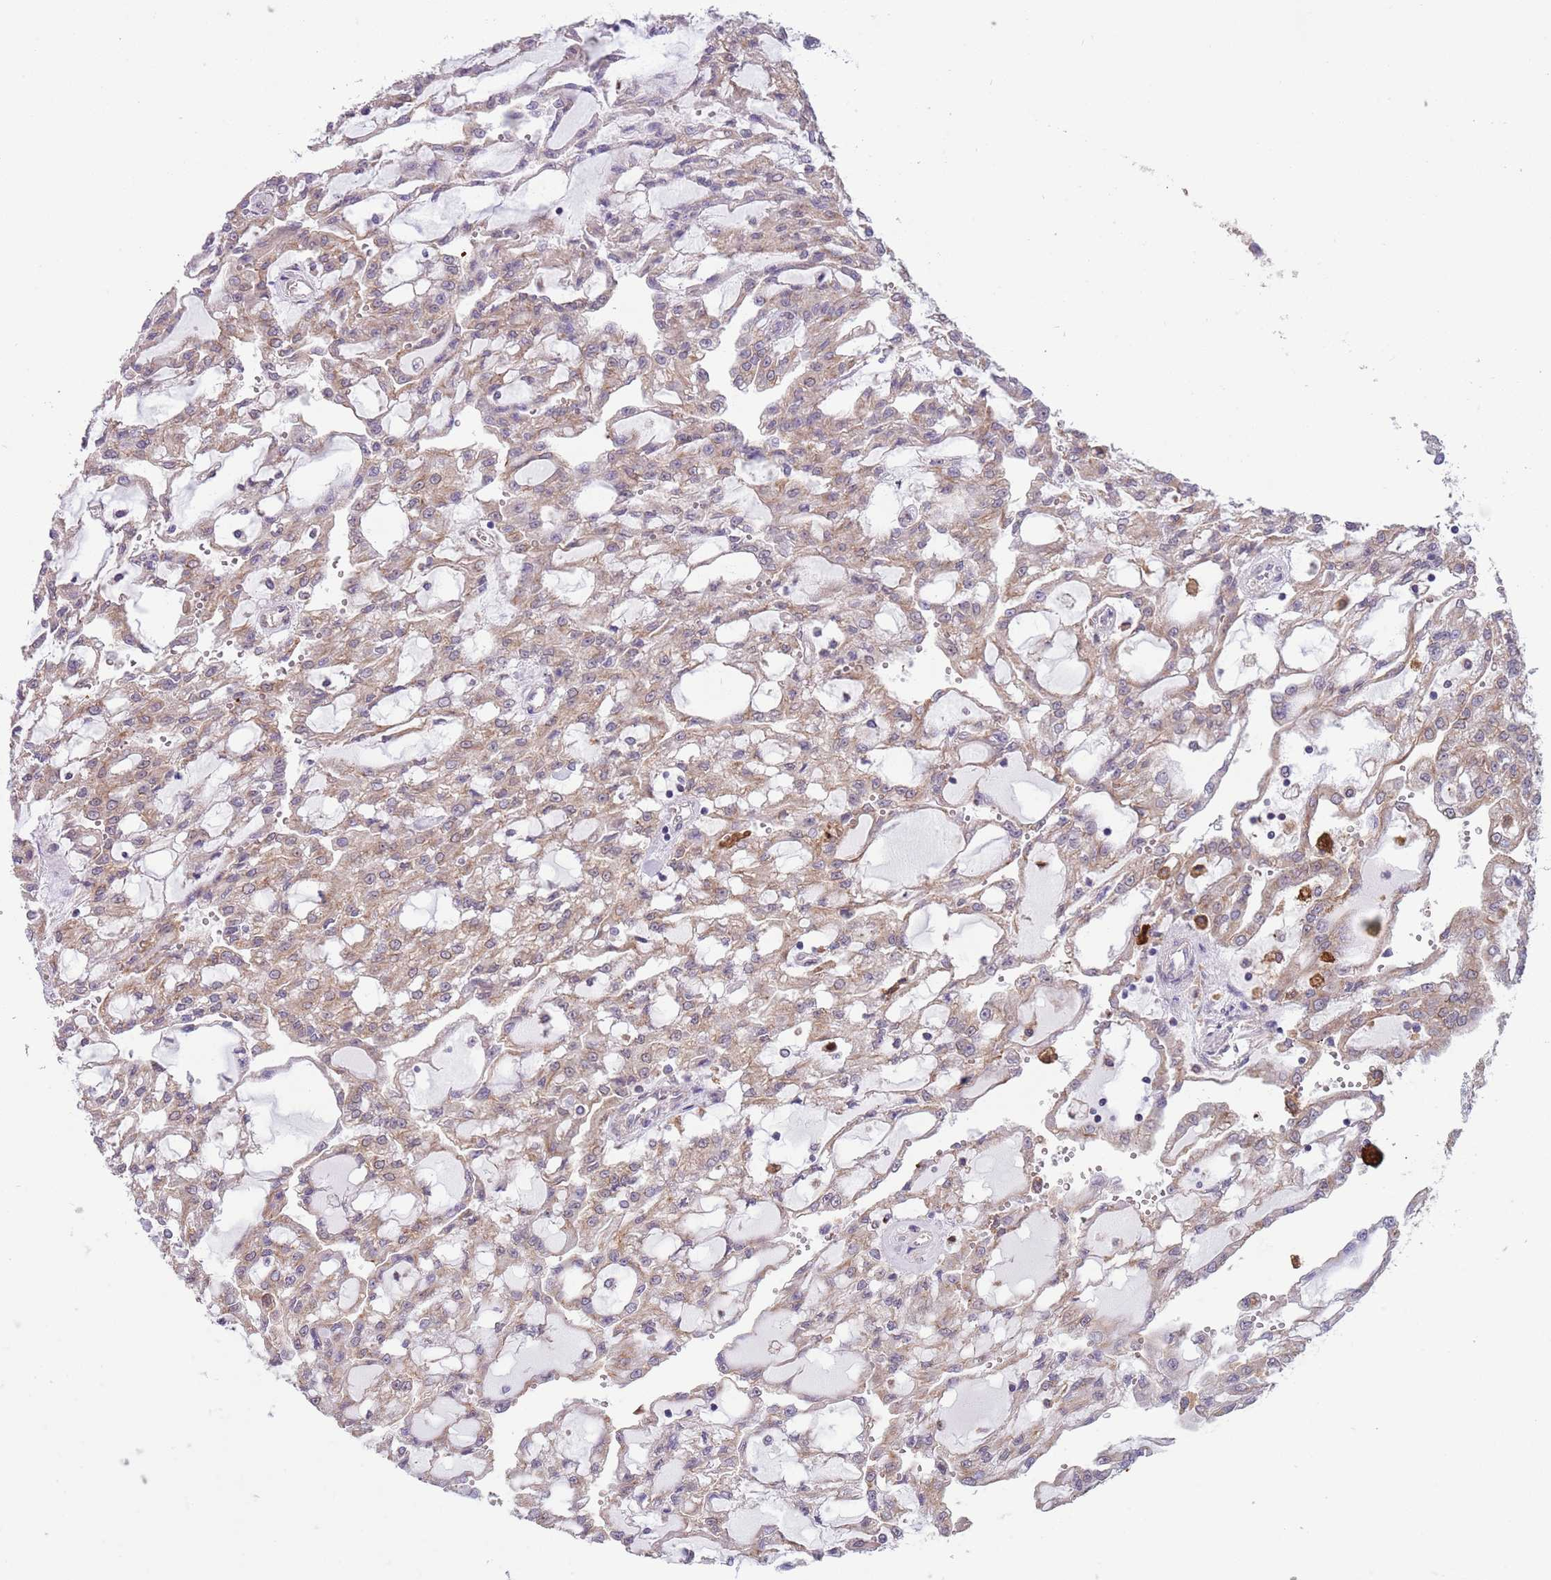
{"staining": {"intensity": "weak", "quantity": ">75%", "location": "cytoplasmic/membranous"}, "tissue": "renal cancer", "cell_type": "Tumor cells", "image_type": "cancer", "snomed": [{"axis": "morphology", "description": "Adenocarcinoma, NOS"}, {"axis": "topography", "description": "Kidney"}], "caption": "IHC staining of renal cancer, which demonstrates low levels of weak cytoplasmic/membranous staining in approximately >75% of tumor cells indicating weak cytoplasmic/membranous protein positivity. The staining was performed using DAB (brown) for protein detection and nuclei were counterstained in hematoxylin (blue).", "gene": "CREBZF", "patient": {"sex": "male", "age": 63}}